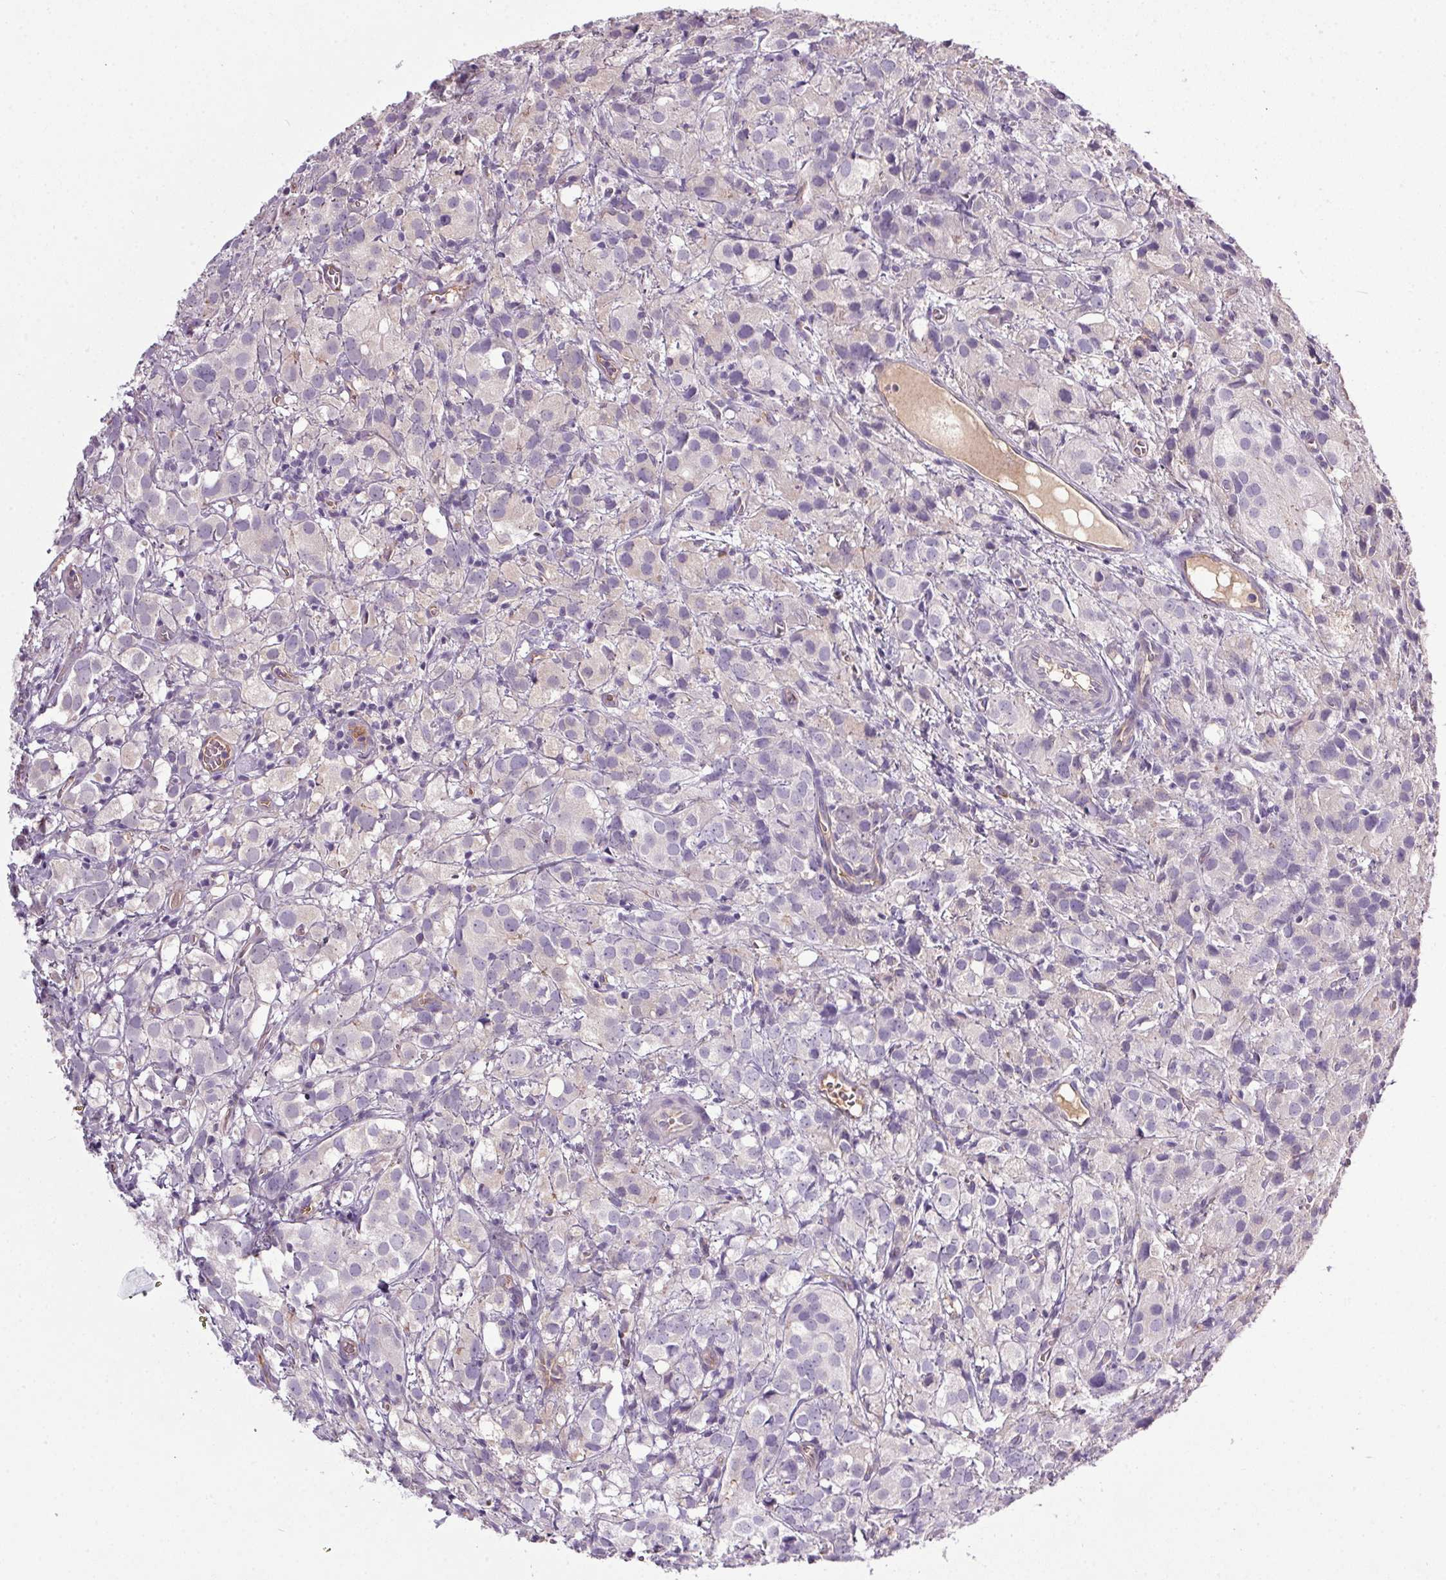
{"staining": {"intensity": "negative", "quantity": "none", "location": "none"}, "tissue": "prostate cancer", "cell_type": "Tumor cells", "image_type": "cancer", "snomed": [{"axis": "morphology", "description": "Adenocarcinoma, High grade"}, {"axis": "topography", "description": "Prostate"}], "caption": "This image is of prostate cancer (high-grade adenocarcinoma) stained with immunohistochemistry (IHC) to label a protein in brown with the nuclei are counter-stained blue. There is no staining in tumor cells.", "gene": "APOC4", "patient": {"sex": "male", "age": 86}}